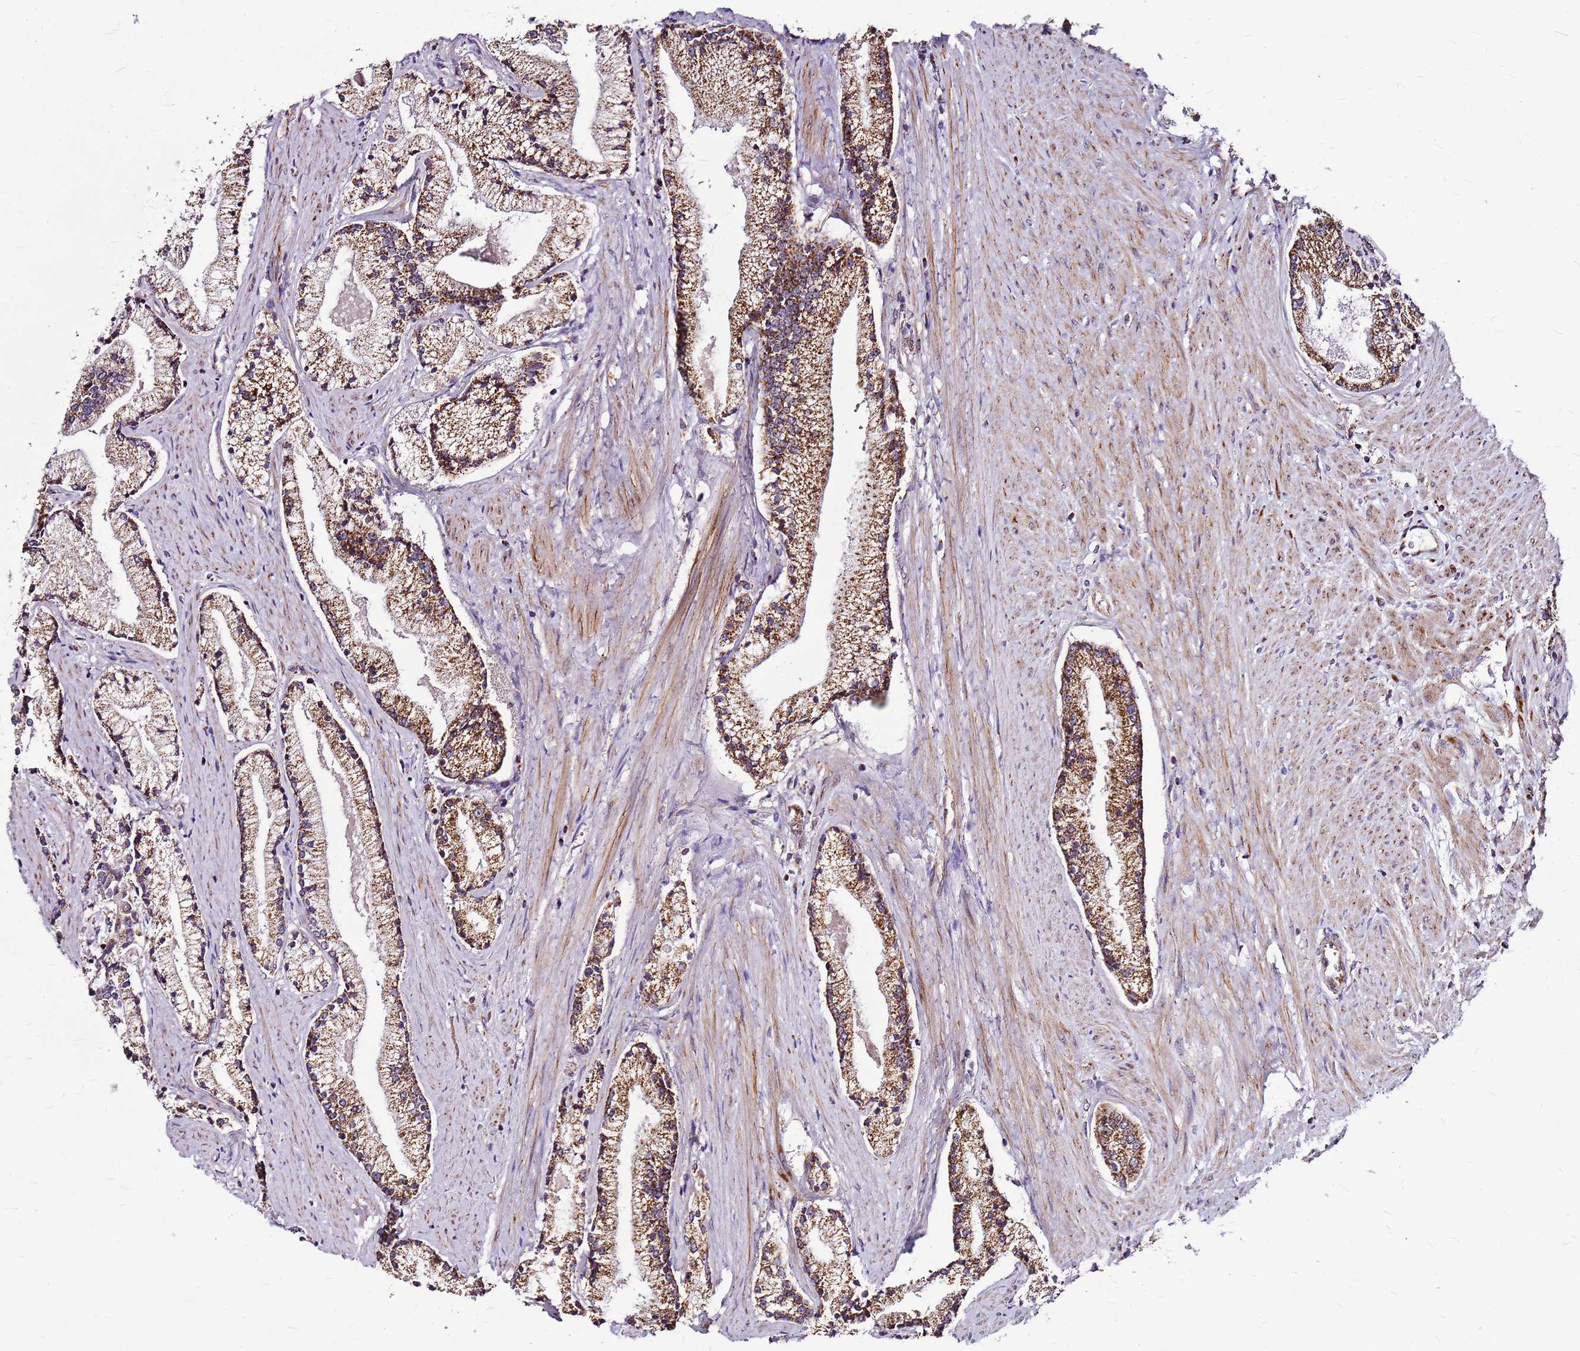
{"staining": {"intensity": "moderate", "quantity": ">75%", "location": "cytoplasmic/membranous"}, "tissue": "prostate cancer", "cell_type": "Tumor cells", "image_type": "cancer", "snomed": [{"axis": "morphology", "description": "Adenocarcinoma, High grade"}, {"axis": "topography", "description": "Prostate"}], "caption": "Immunohistochemical staining of human prostate cancer (adenocarcinoma (high-grade)) demonstrates moderate cytoplasmic/membranous protein staining in approximately >75% of tumor cells.", "gene": "OR51T1", "patient": {"sex": "male", "age": 67}}